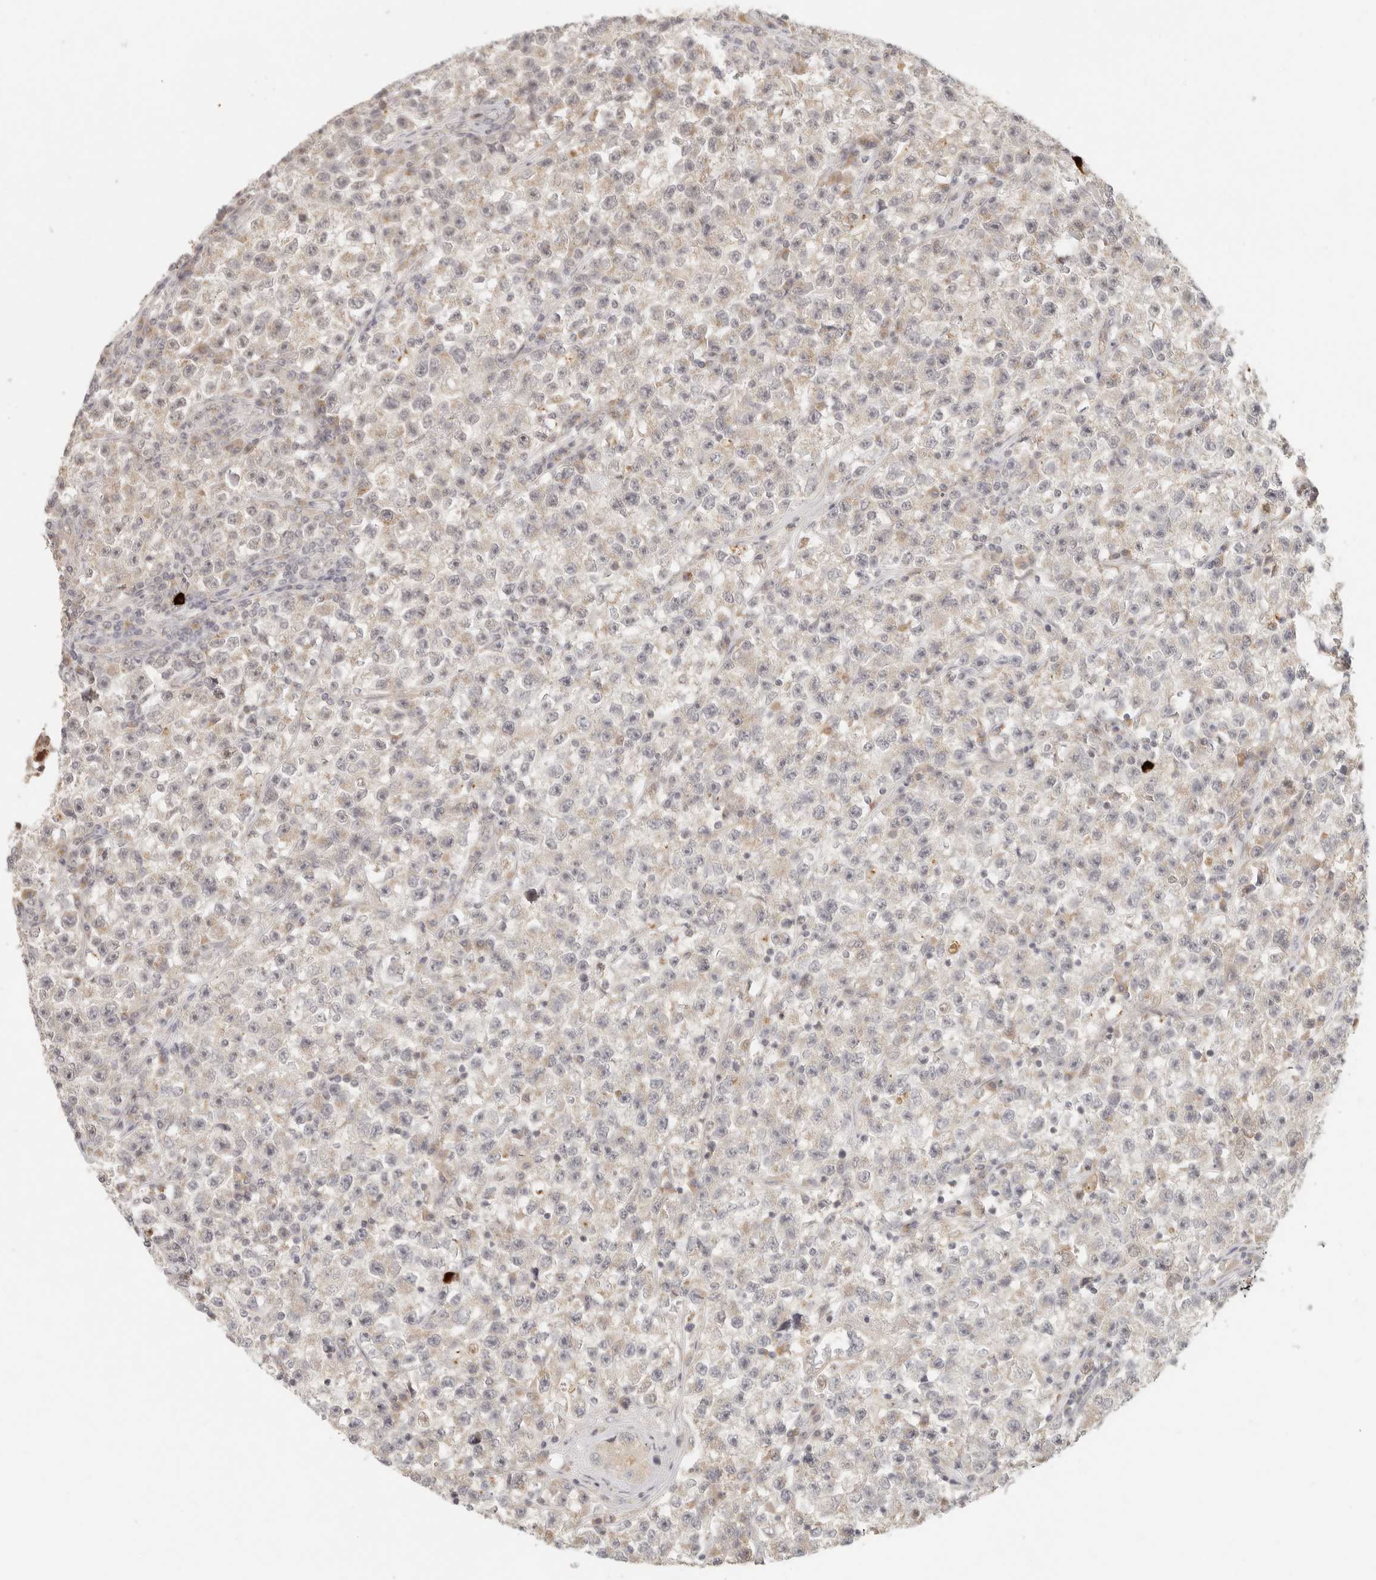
{"staining": {"intensity": "weak", "quantity": "25%-75%", "location": "cytoplasmic/membranous,nuclear"}, "tissue": "testis cancer", "cell_type": "Tumor cells", "image_type": "cancer", "snomed": [{"axis": "morphology", "description": "Seminoma, NOS"}, {"axis": "topography", "description": "Testis"}], "caption": "Immunohistochemical staining of human testis cancer (seminoma) displays weak cytoplasmic/membranous and nuclear protein positivity in approximately 25%-75% of tumor cells.", "gene": "INTS11", "patient": {"sex": "male", "age": 22}}